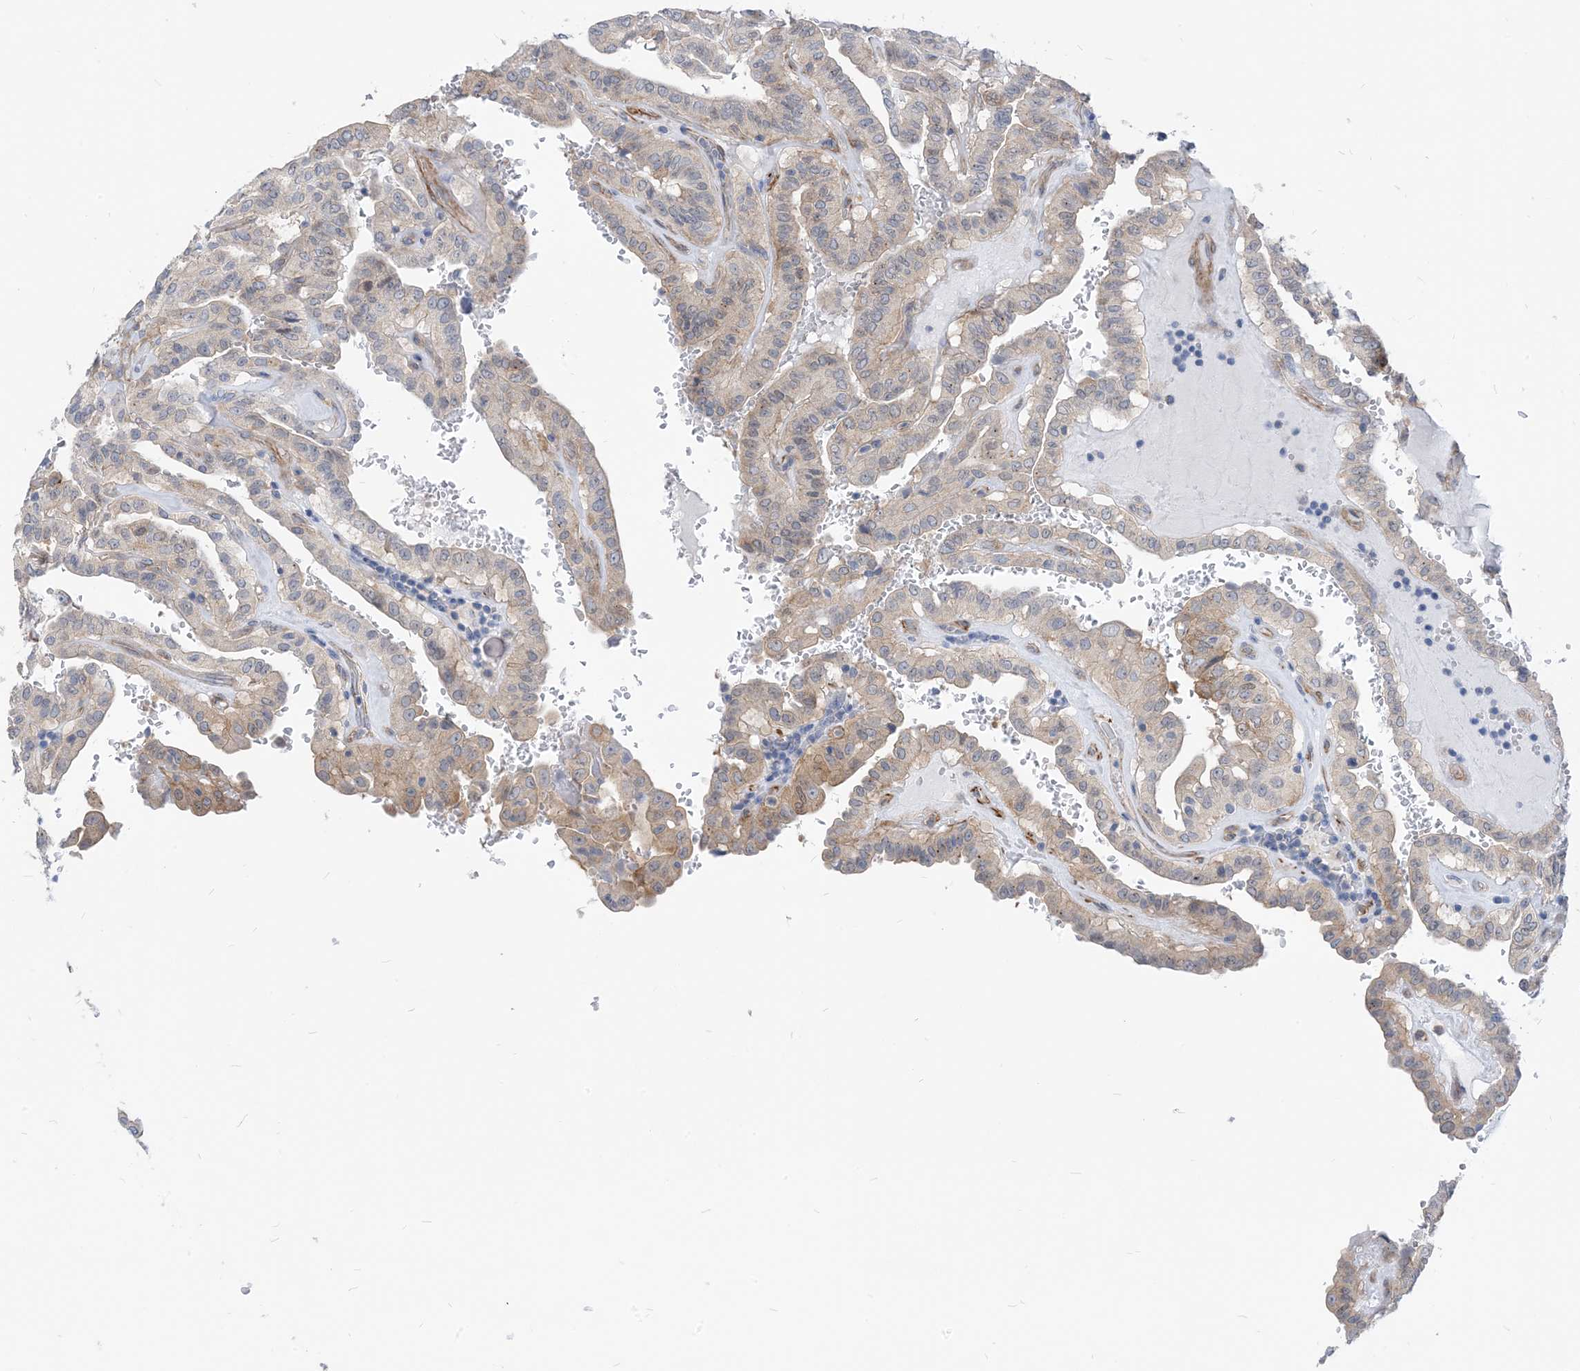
{"staining": {"intensity": "weak", "quantity": "25%-75%", "location": "cytoplasmic/membranous"}, "tissue": "thyroid cancer", "cell_type": "Tumor cells", "image_type": "cancer", "snomed": [{"axis": "morphology", "description": "Papillary adenocarcinoma, NOS"}, {"axis": "topography", "description": "Thyroid gland"}], "caption": "Protein expression analysis of papillary adenocarcinoma (thyroid) displays weak cytoplasmic/membranous expression in about 25%-75% of tumor cells.", "gene": "PLEKHA3", "patient": {"sex": "male", "age": 77}}